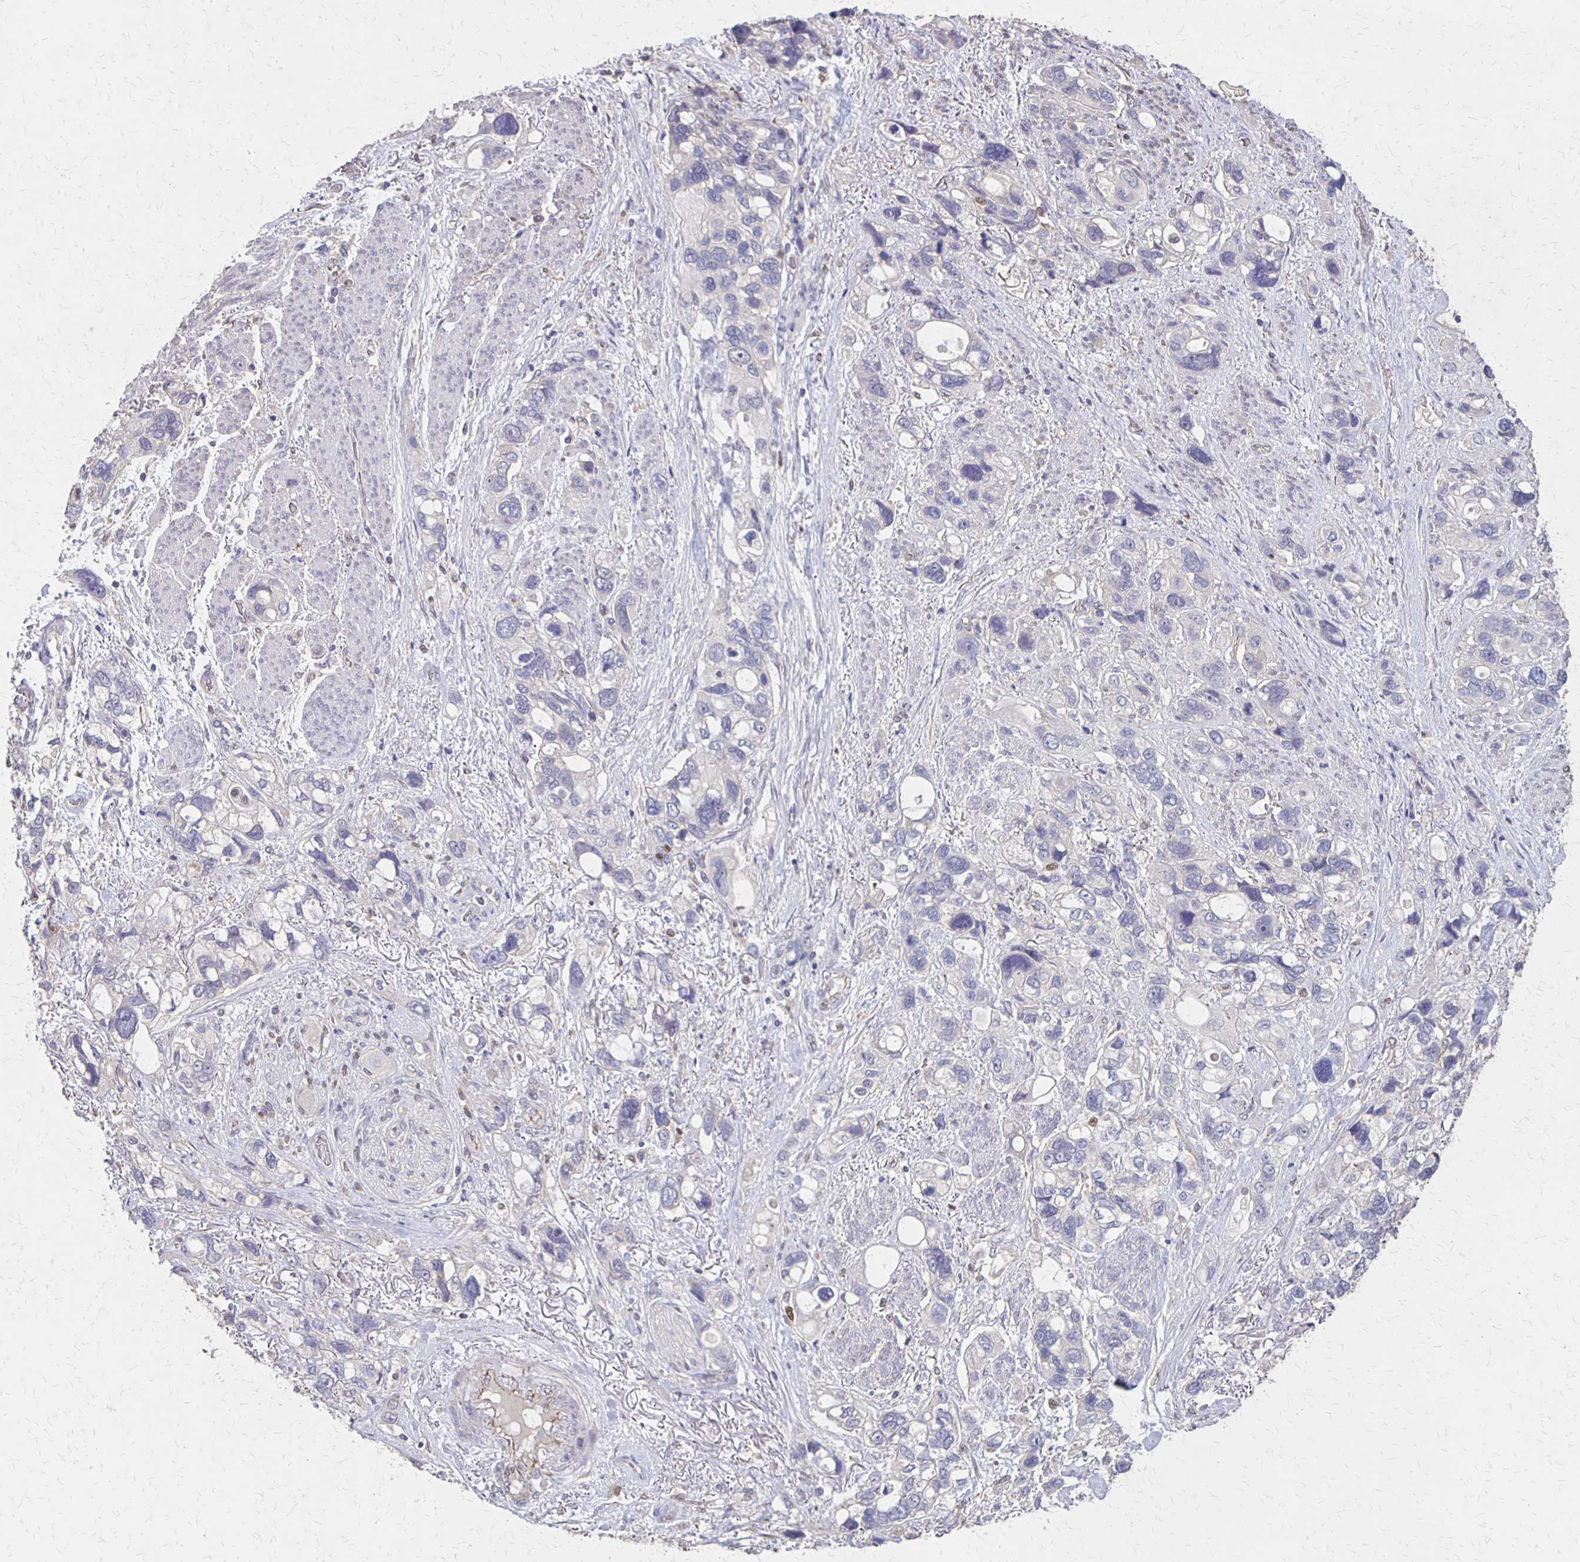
{"staining": {"intensity": "negative", "quantity": "none", "location": "none"}, "tissue": "stomach cancer", "cell_type": "Tumor cells", "image_type": "cancer", "snomed": [{"axis": "morphology", "description": "Adenocarcinoma, NOS"}, {"axis": "topography", "description": "Stomach, upper"}], "caption": "A photomicrograph of human adenocarcinoma (stomach) is negative for staining in tumor cells.", "gene": "NOG", "patient": {"sex": "female", "age": 81}}